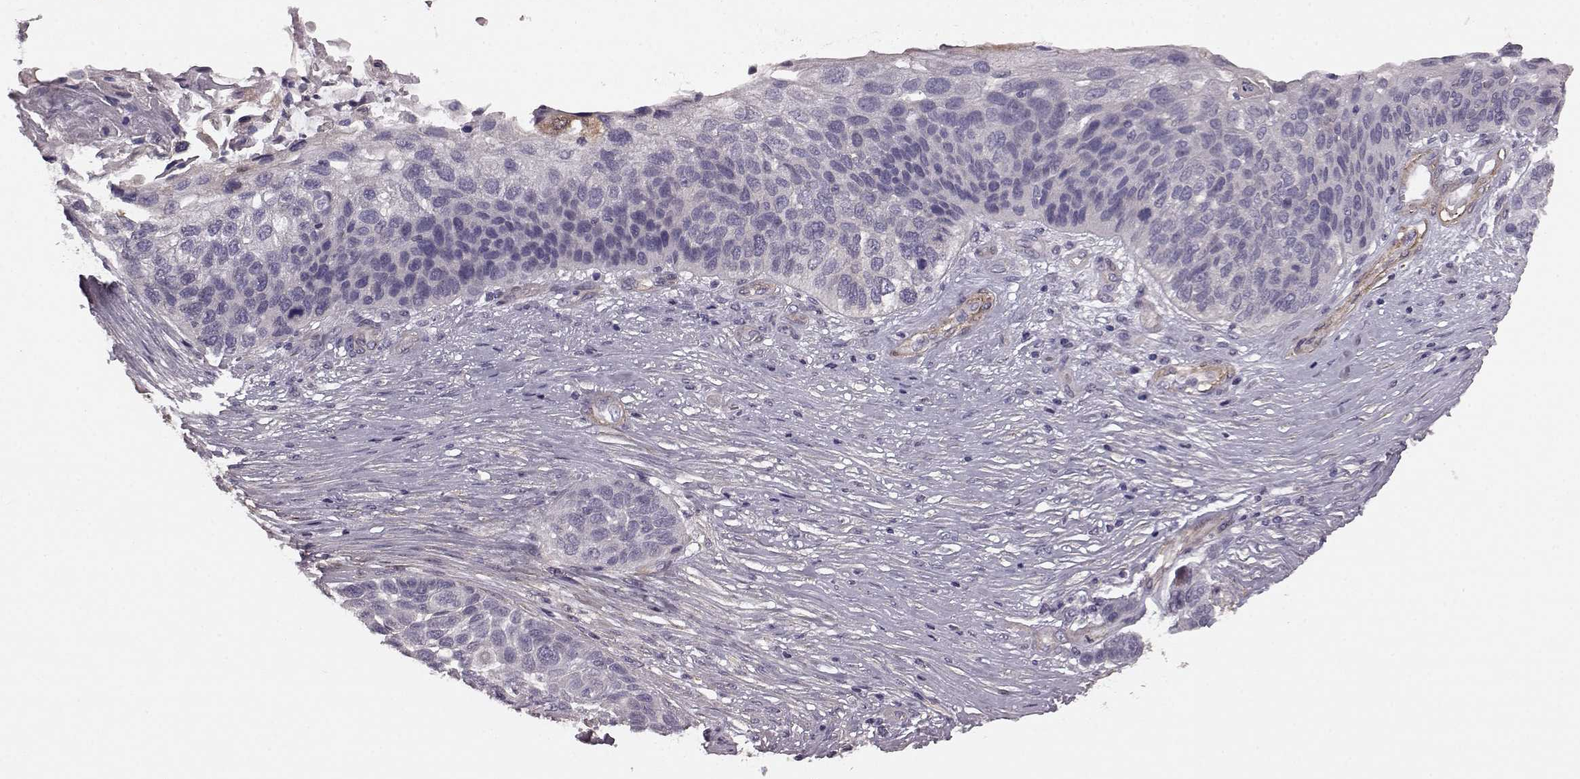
{"staining": {"intensity": "negative", "quantity": "none", "location": "none"}, "tissue": "lung cancer", "cell_type": "Tumor cells", "image_type": "cancer", "snomed": [{"axis": "morphology", "description": "Squamous cell carcinoma, NOS"}, {"axis": "topography", "description": "Lung"}], "caption": "High power microscopy image of an IHC histopathology image of lung squamous cell carcinoma, revealing no significant expression in tumor cells.", "gene": "GRK1", "patient": {"sex": "male", "age": 69}}